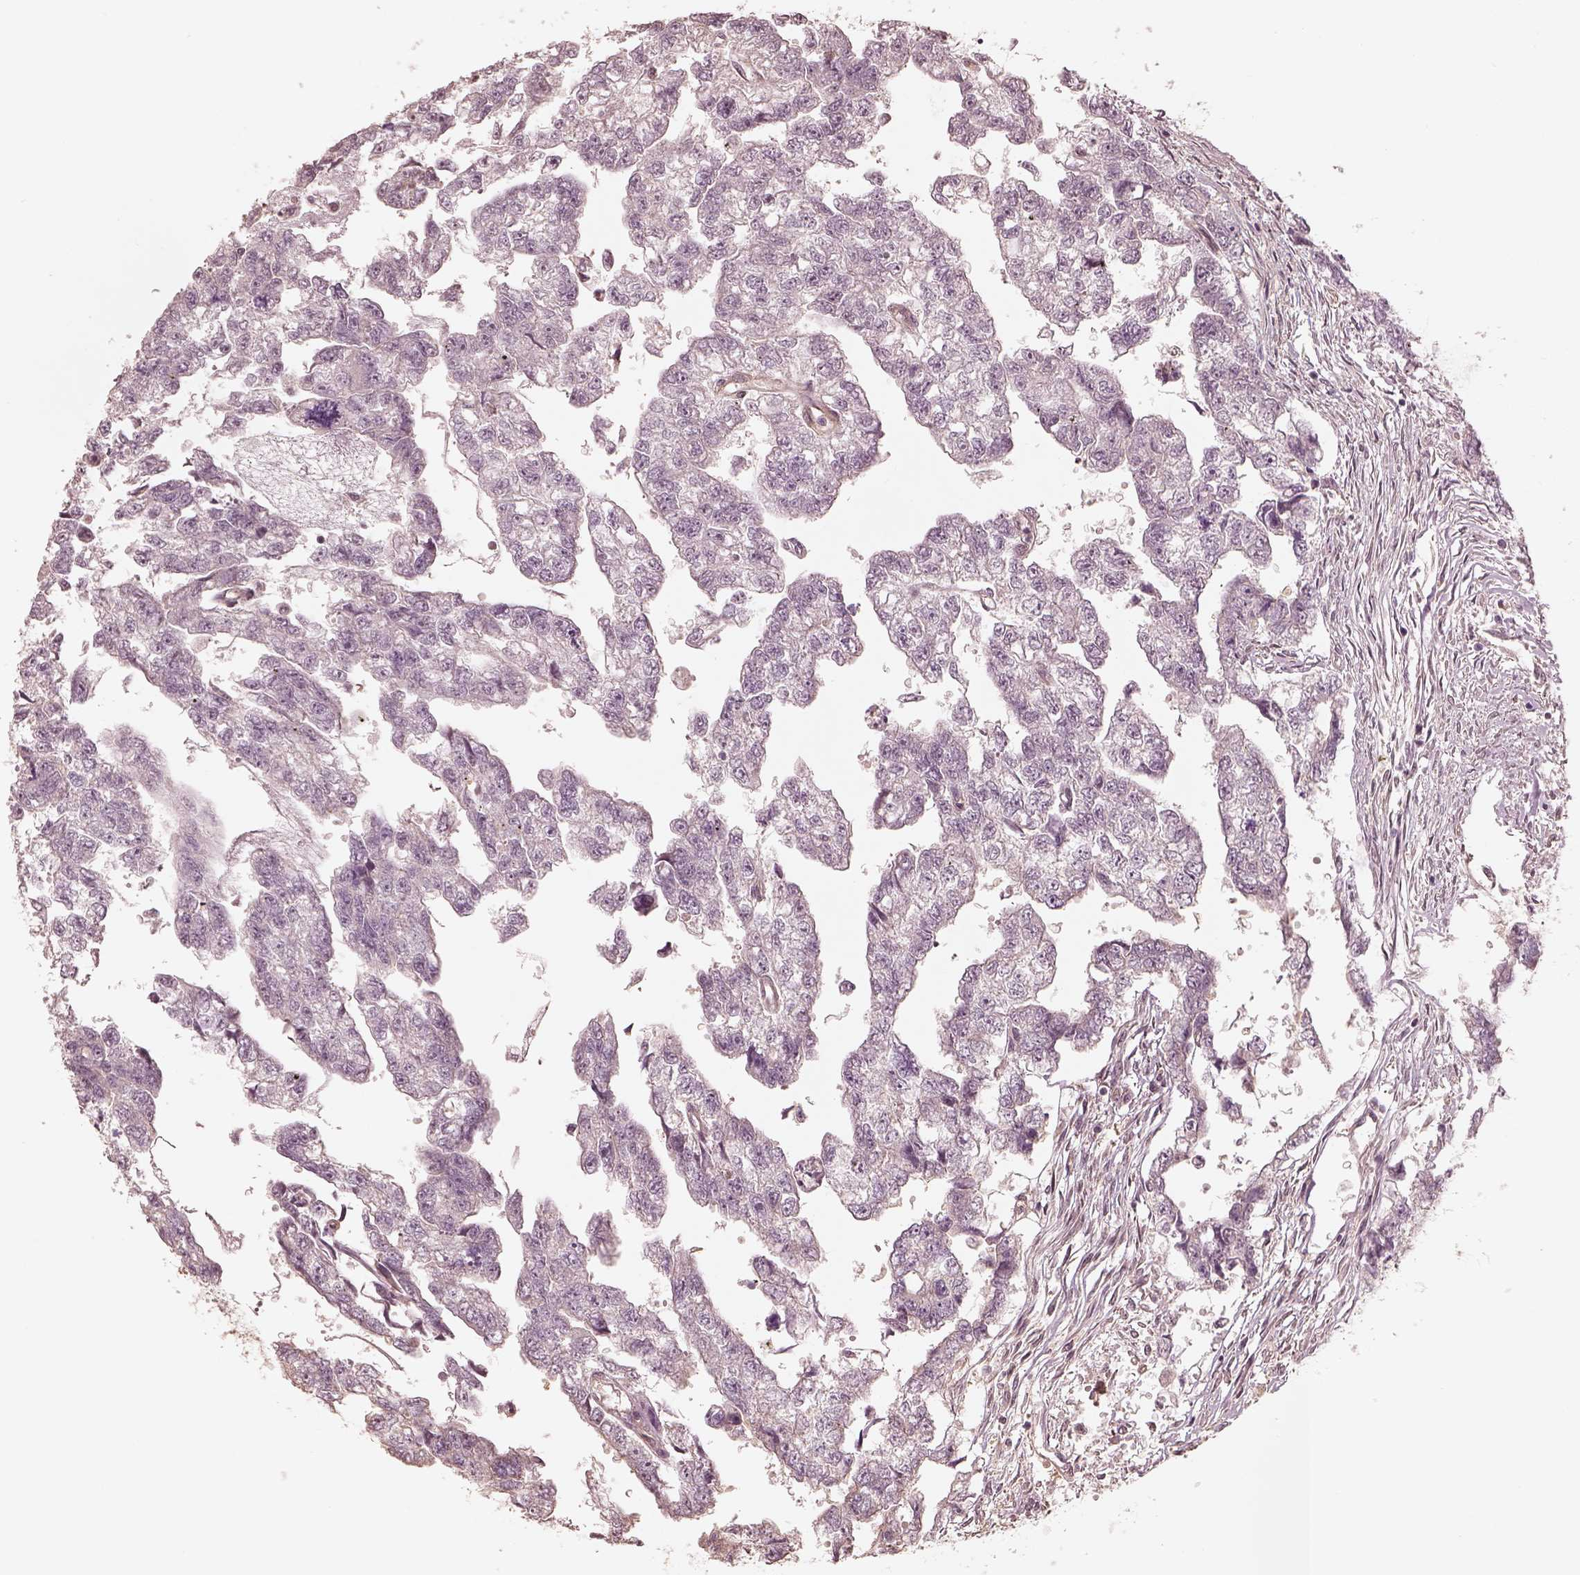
{"staining": {"intensity": "negative", "quantity": "none", "location": "none"}, "tissue": "testis cancer", "cell_type": "Tumor cells", "image_type": "cancer", "snomed": [{"axis": "morphology", "description": "Carcinoma, Embryonal, NOS"}, {"axis": "morphology", "description": "Teratoma, malignant, NOS"}, {"axis": "topography", "description": "Testis"}], "caption": "Human teratoma (malignant) (testis) stained for a protein using IHC reveals no expression in tumor cells.", "gene": "KIF5C", "patient": {"sex": "male", "age": 44}}